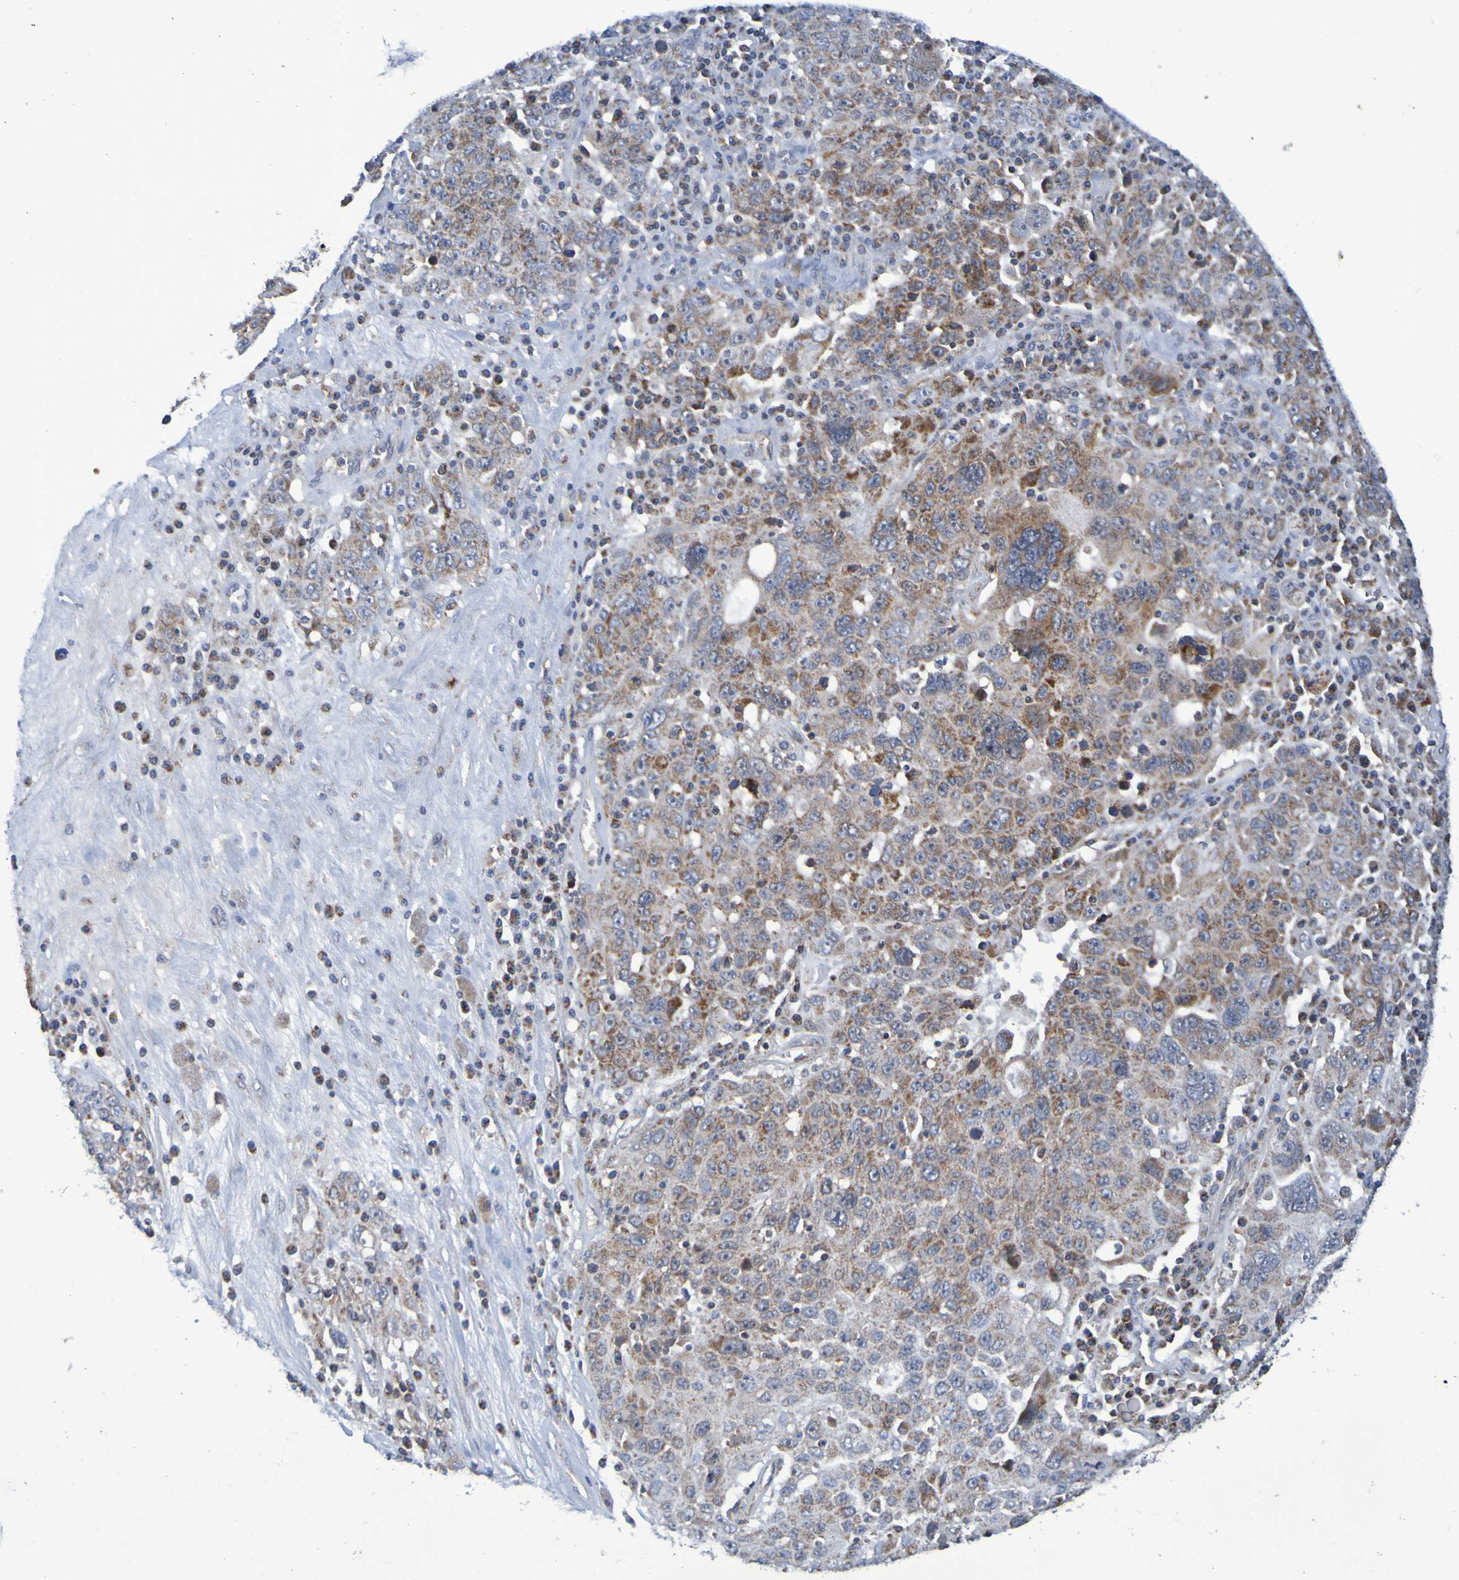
{"staining": {"intensity": "strong", "quantity": "25%-75%", "location": "cytoplasmic/membranous"}, "tissue": "ovarian cancer", "cell_type": "Tumor cells", "image_type": "cancer", "snomed": [{"axis": "morphology", "description": "Carcinoma, endometroid"}, {"axis": "topography", "description": "Ovary"}], "caption": "A brown stain shows strong cytoplasmic/membranous positivity of a protein in ovarian cancer (endometroid carcinoma) tumor cells.", "gene": "CCDC51", "patient": {"sex": "female", "age": 62}}